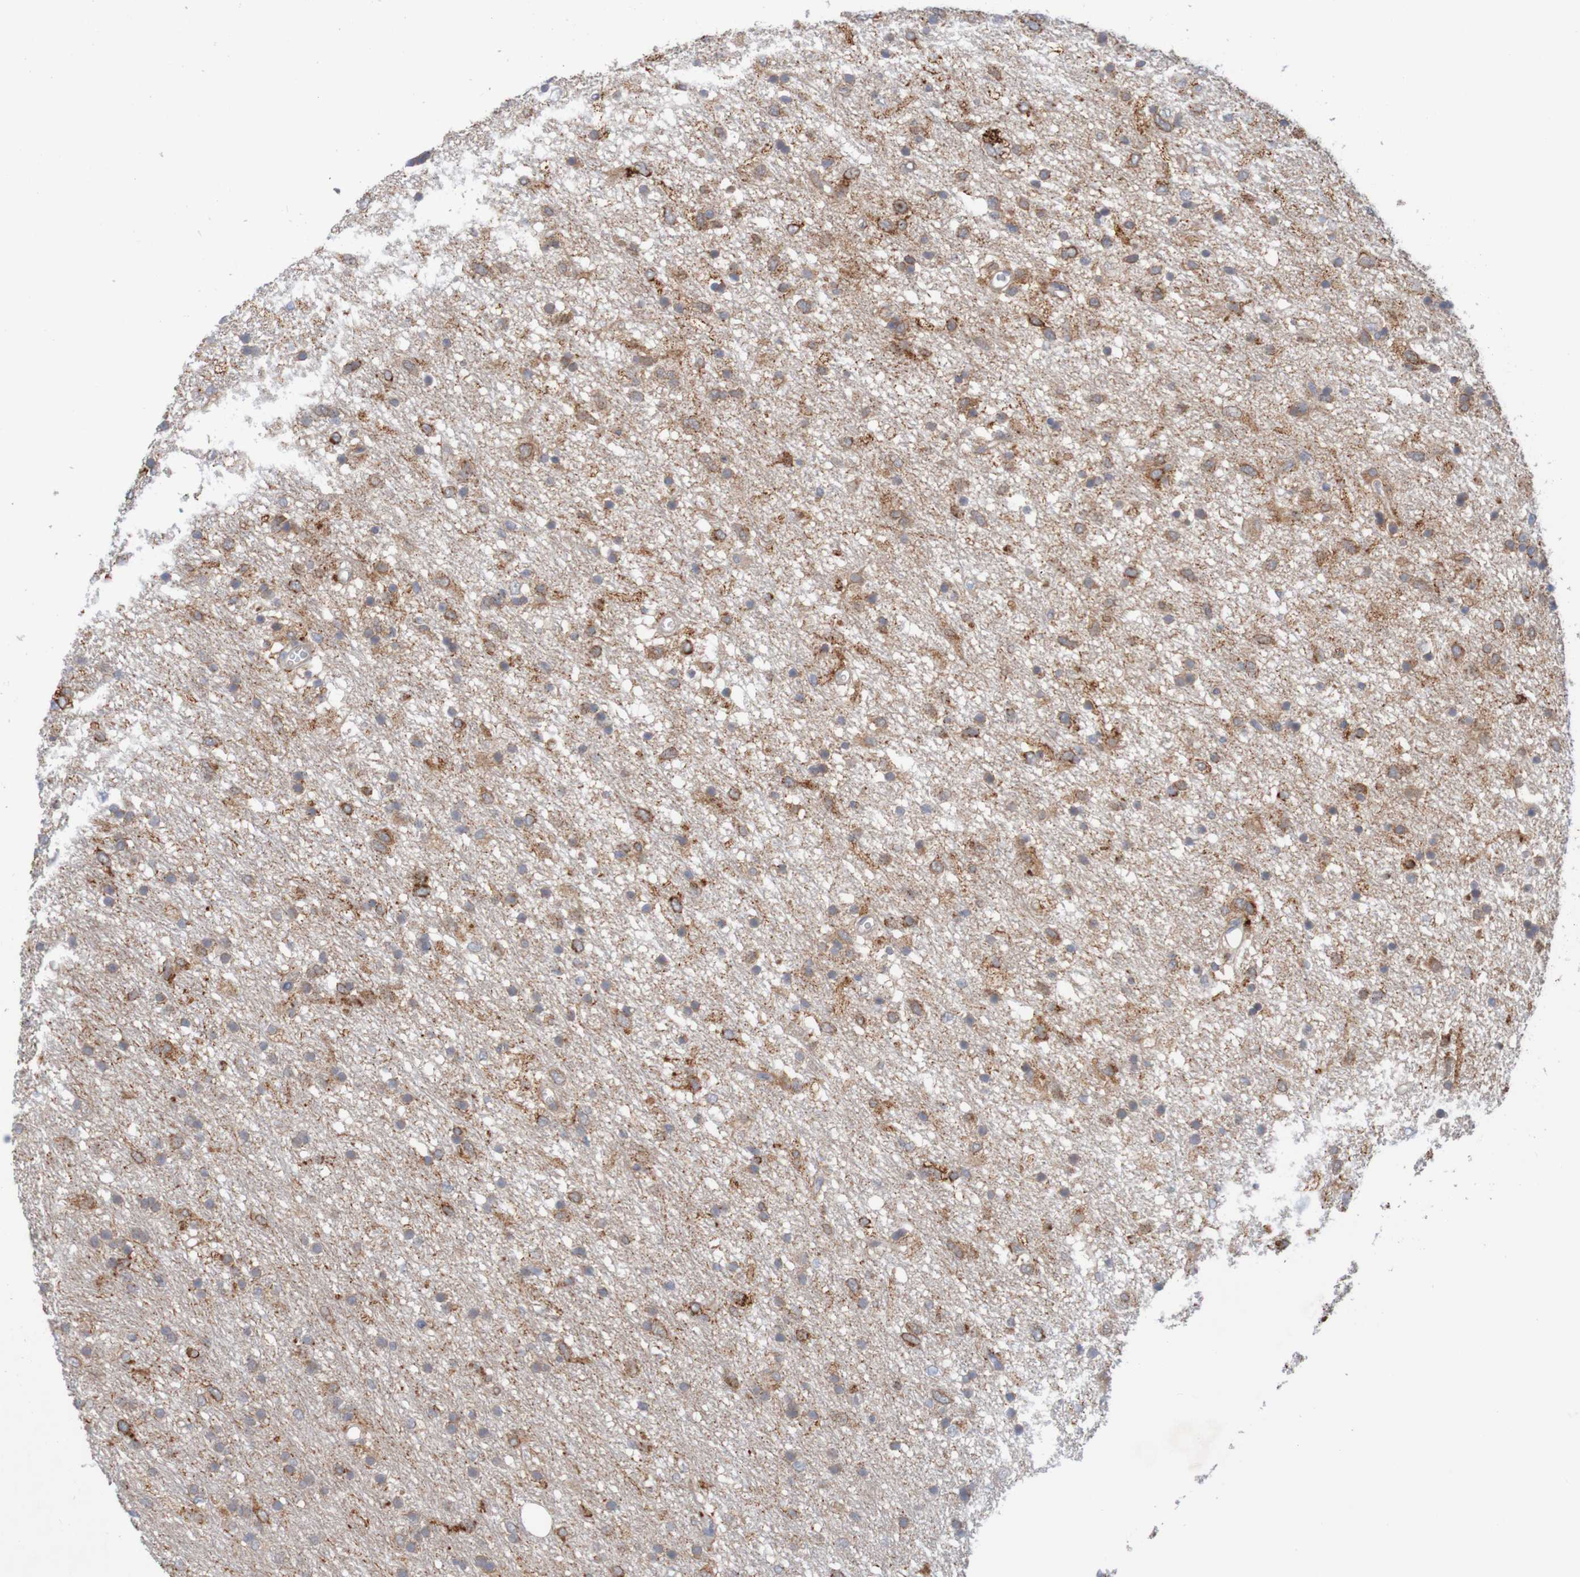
{"staining": {"intensity": "moderate", "quantity": ">75%", "location": "cytoplasmic/membranous"}, "tissue": "glioma", "cell_type": "Tumor cells", "image_type": "cancer", "snomed": [{"axis": "morphology", "description": "Glioma, malignant, Low grade"}, {"axis": "topography", "description": "Brain"}], "caption": "Human glioma stained with a brown dye displays moderate cytoplasmic/membranous positive expression in about >75% of tumor cells.", "gene": "NAV2", "patient": {"sex": "male", "age": 77}}